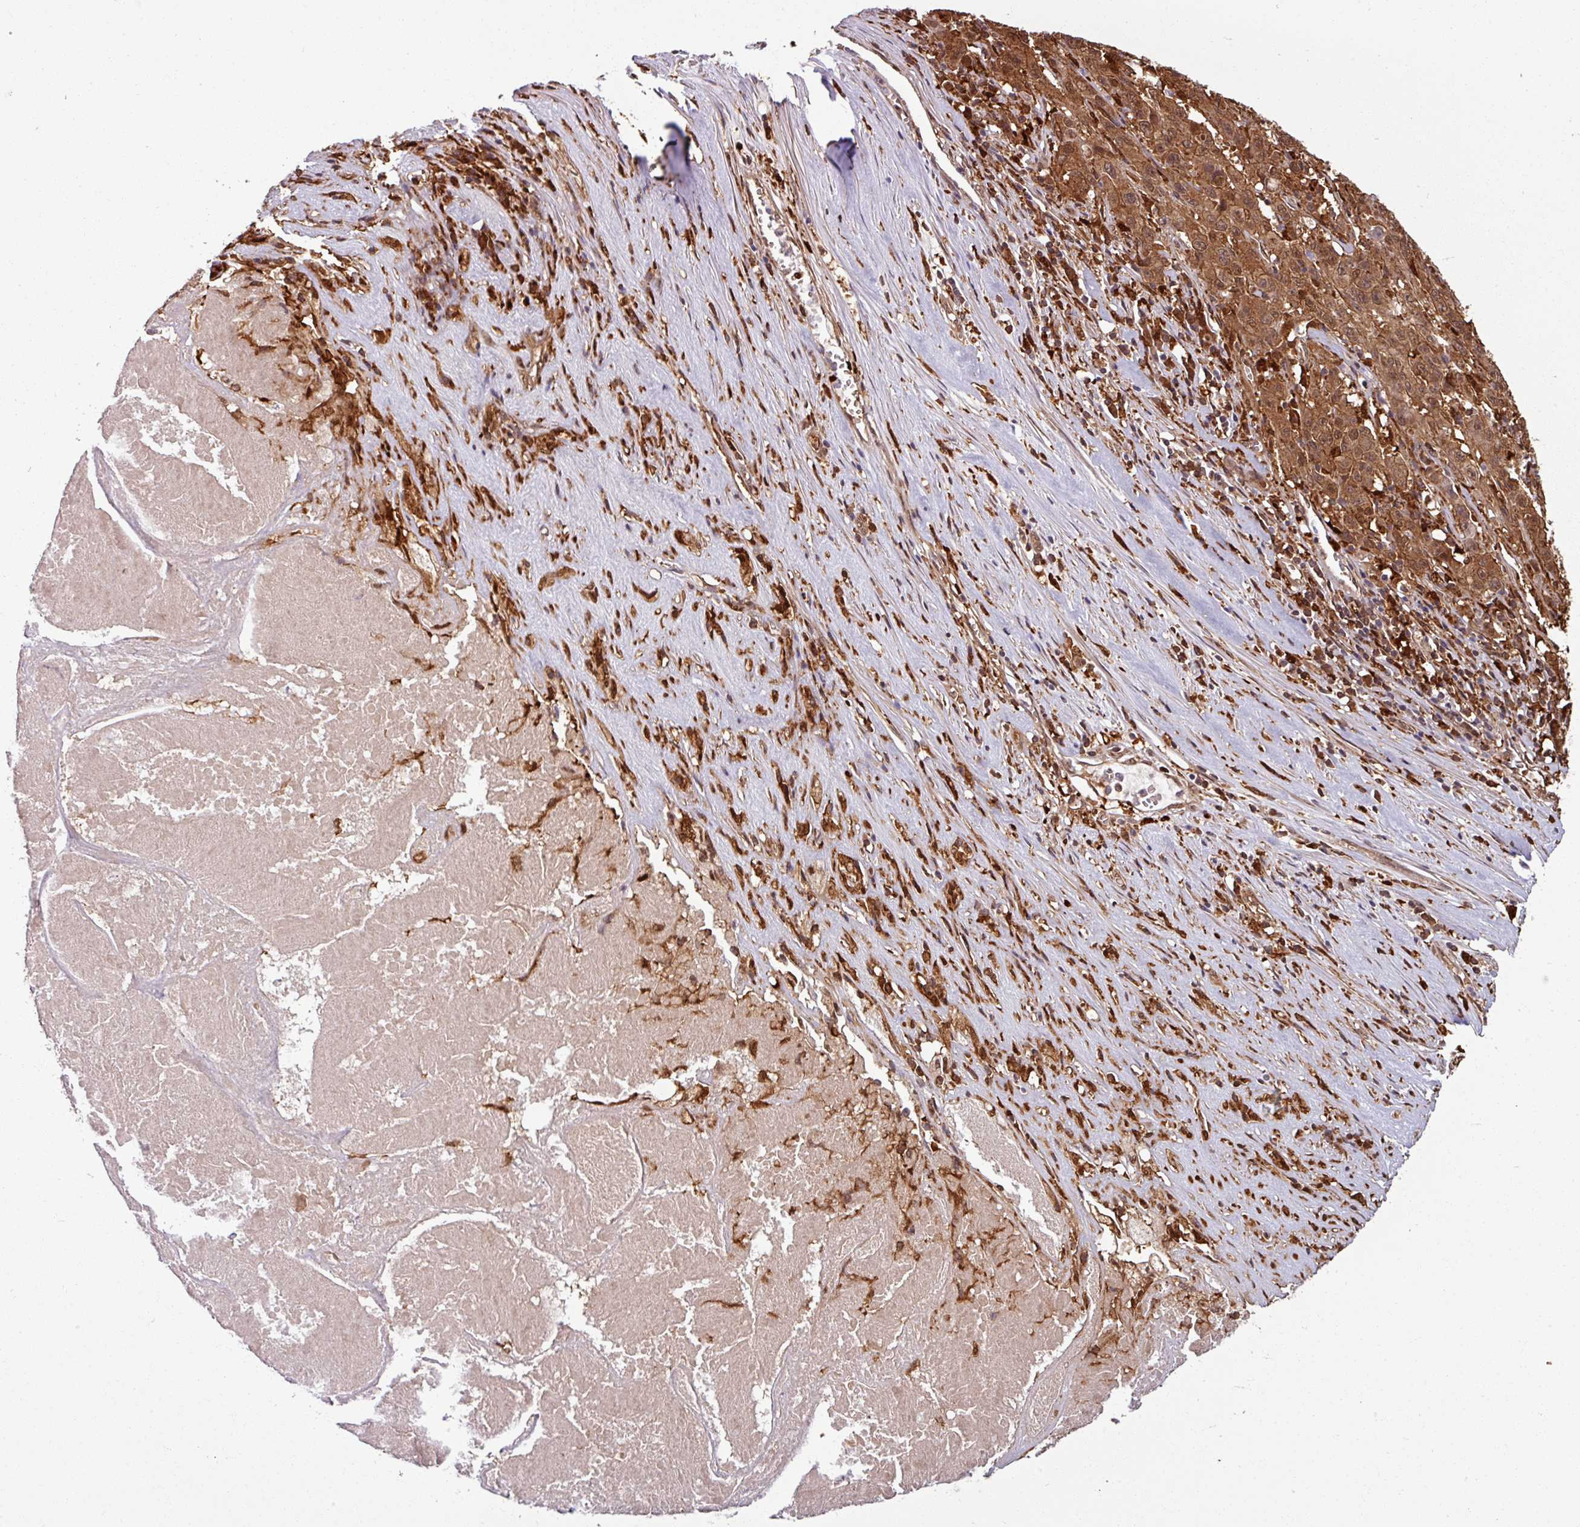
{"staining": {"intensity": "moderate", "quantity": ">75%", "location": "cytoplasmic/membranous,nuclear"}, "tissue": "pancreatic cancer", "cell_type": "Tumor cells", "image_type": "cancer", "snomed": [{"axis": "morphology", "description": "Adenocarcinoma, NOS"}, {"axis": "topography", "description": "Pancreas"}], "caption": "Tumor cells display moderate cytoplasmic/membranous and nuclear staining in about >75% of cells in pancreatic cancer. (Brightfield microscopy of DAB IHC at high magnification).", "gene": "KCTD11", "patient": {"sex": "male", "age": 63}}